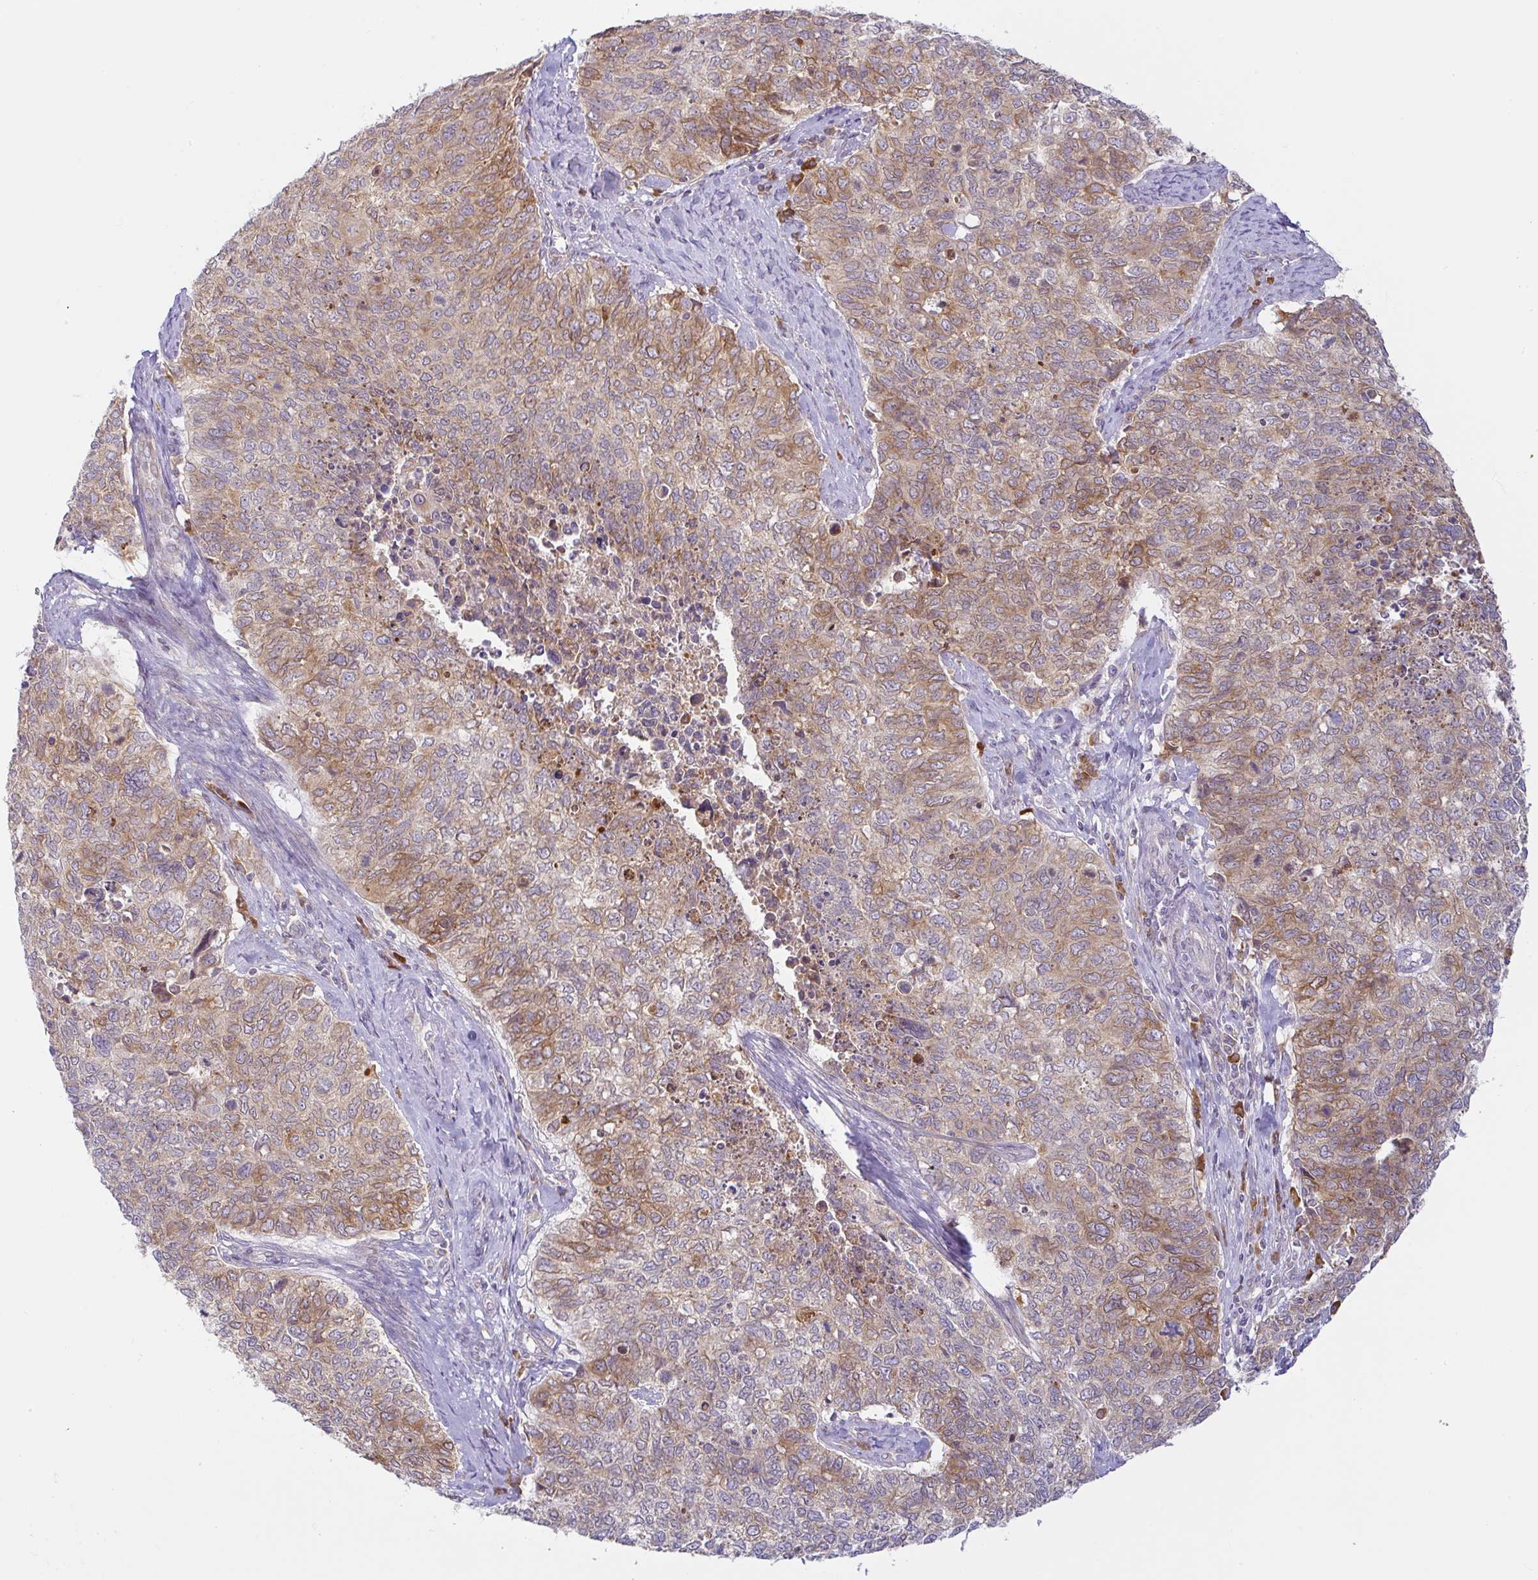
{"staining": {"intensity": "moderate", "quantity": "25%-75%", "location": "cytoplasmic/membranous"}, "tissue": "cervical cancer", "cell_type": "Tumor cells", "image_type": "cancer", "snomed": [{"axis": "morphology", "description": "Adenocarcinoma, NOS"}, {"axis": "topography", "description": "Cervix"}], "caption": "A brown stain labels moderate cytoplasmic/membranous expression of a protein in cervical cancer (adenocarcinoma) tumor cells.", "gene": "DERL2", "patient": {"sex": "female", "age": 63}}